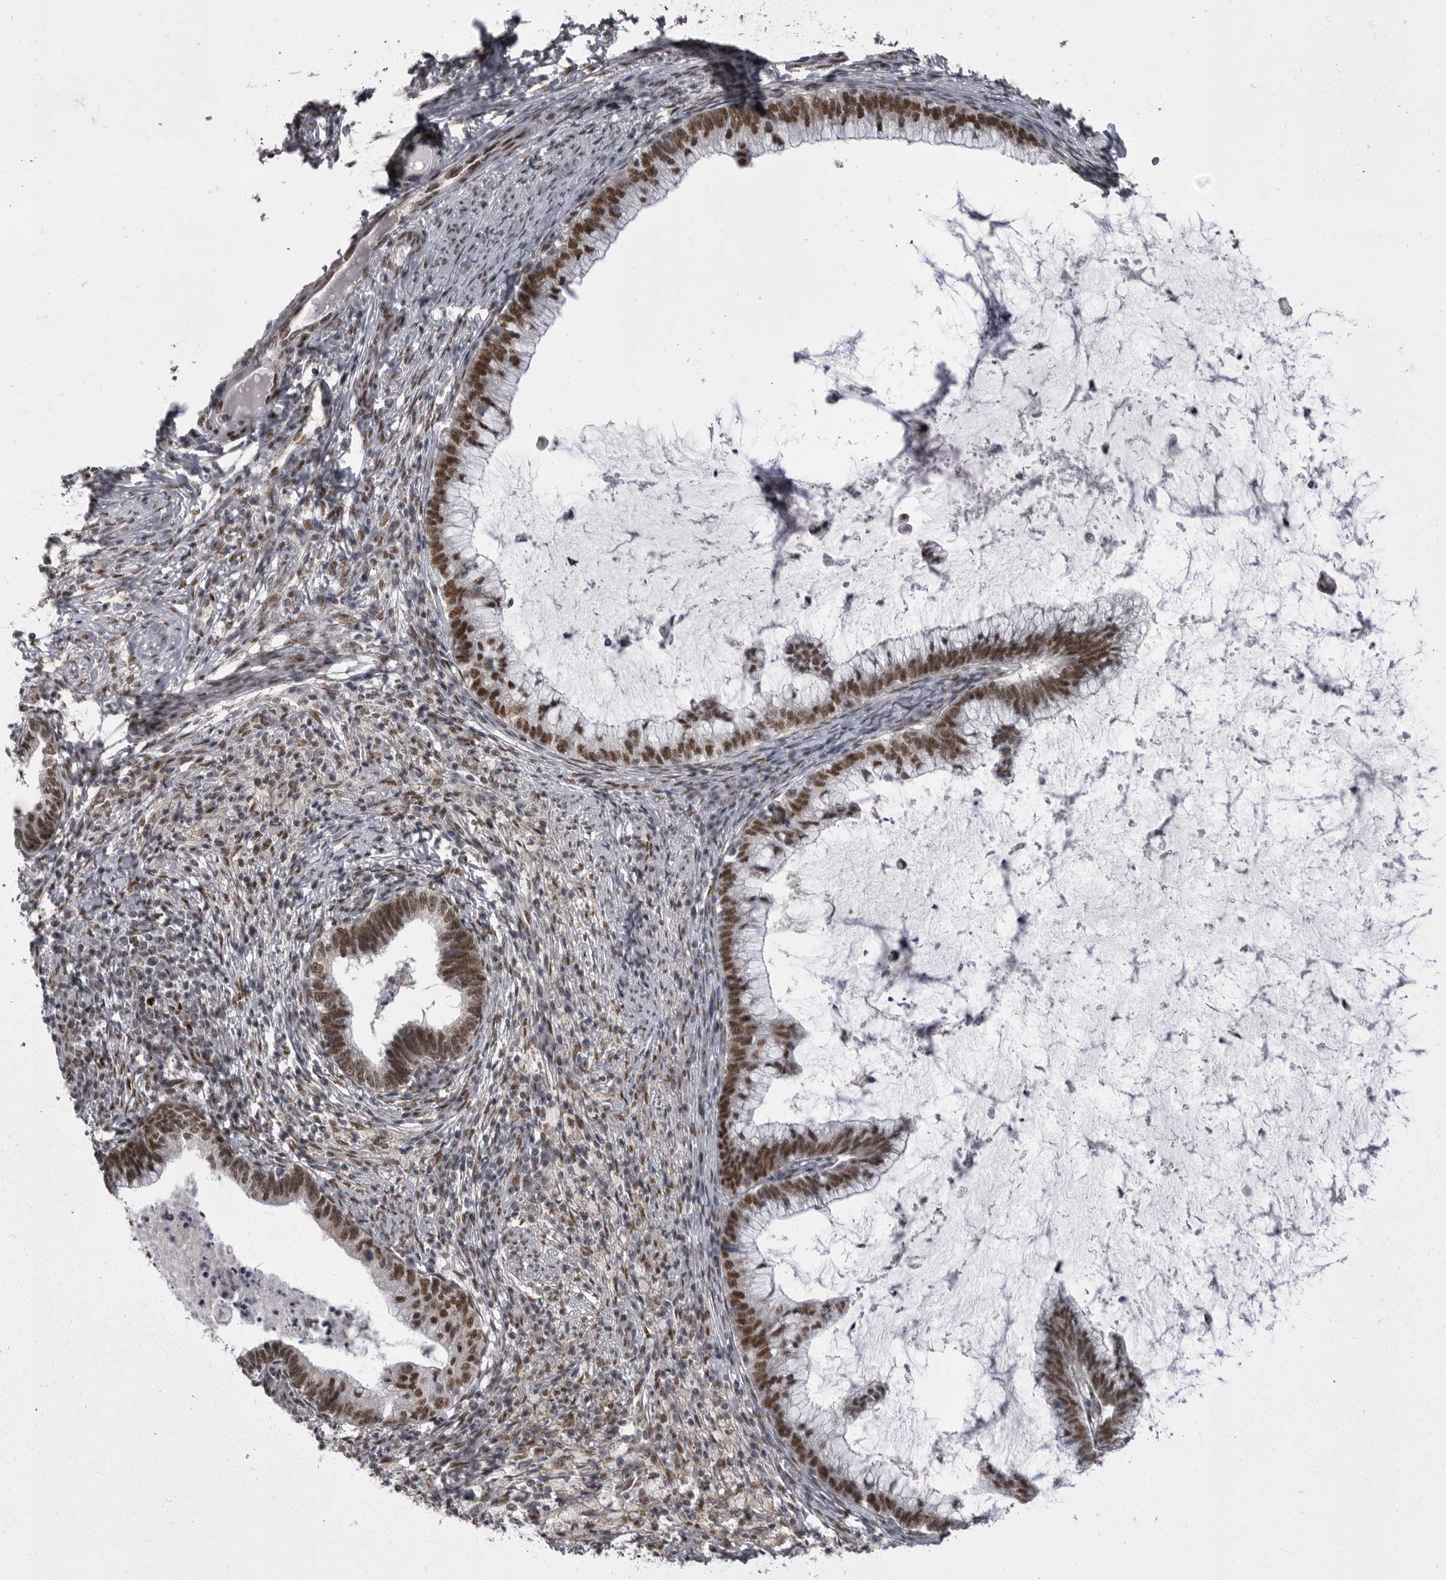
{"staining": {"intensity": "strong", "quantity": ">75%", "location": "nuclear"}, "tissue": "cervical cancer", "cell_type": "Tumor cells", "image_type": "cancer", "snomed": [{"axis": "morphology", "description": "Adenocarcinoma, NOS"}, {"axis": "topography", "description": "Cervix"}], "caption": "Brown immunohistochemical staining in human cervical adenocarcinoma reveals strong nuclear staining in approximately >75% of tumor cells.", "gene": "MEPCE", "patient": {"sex": "female", "age": 36}}